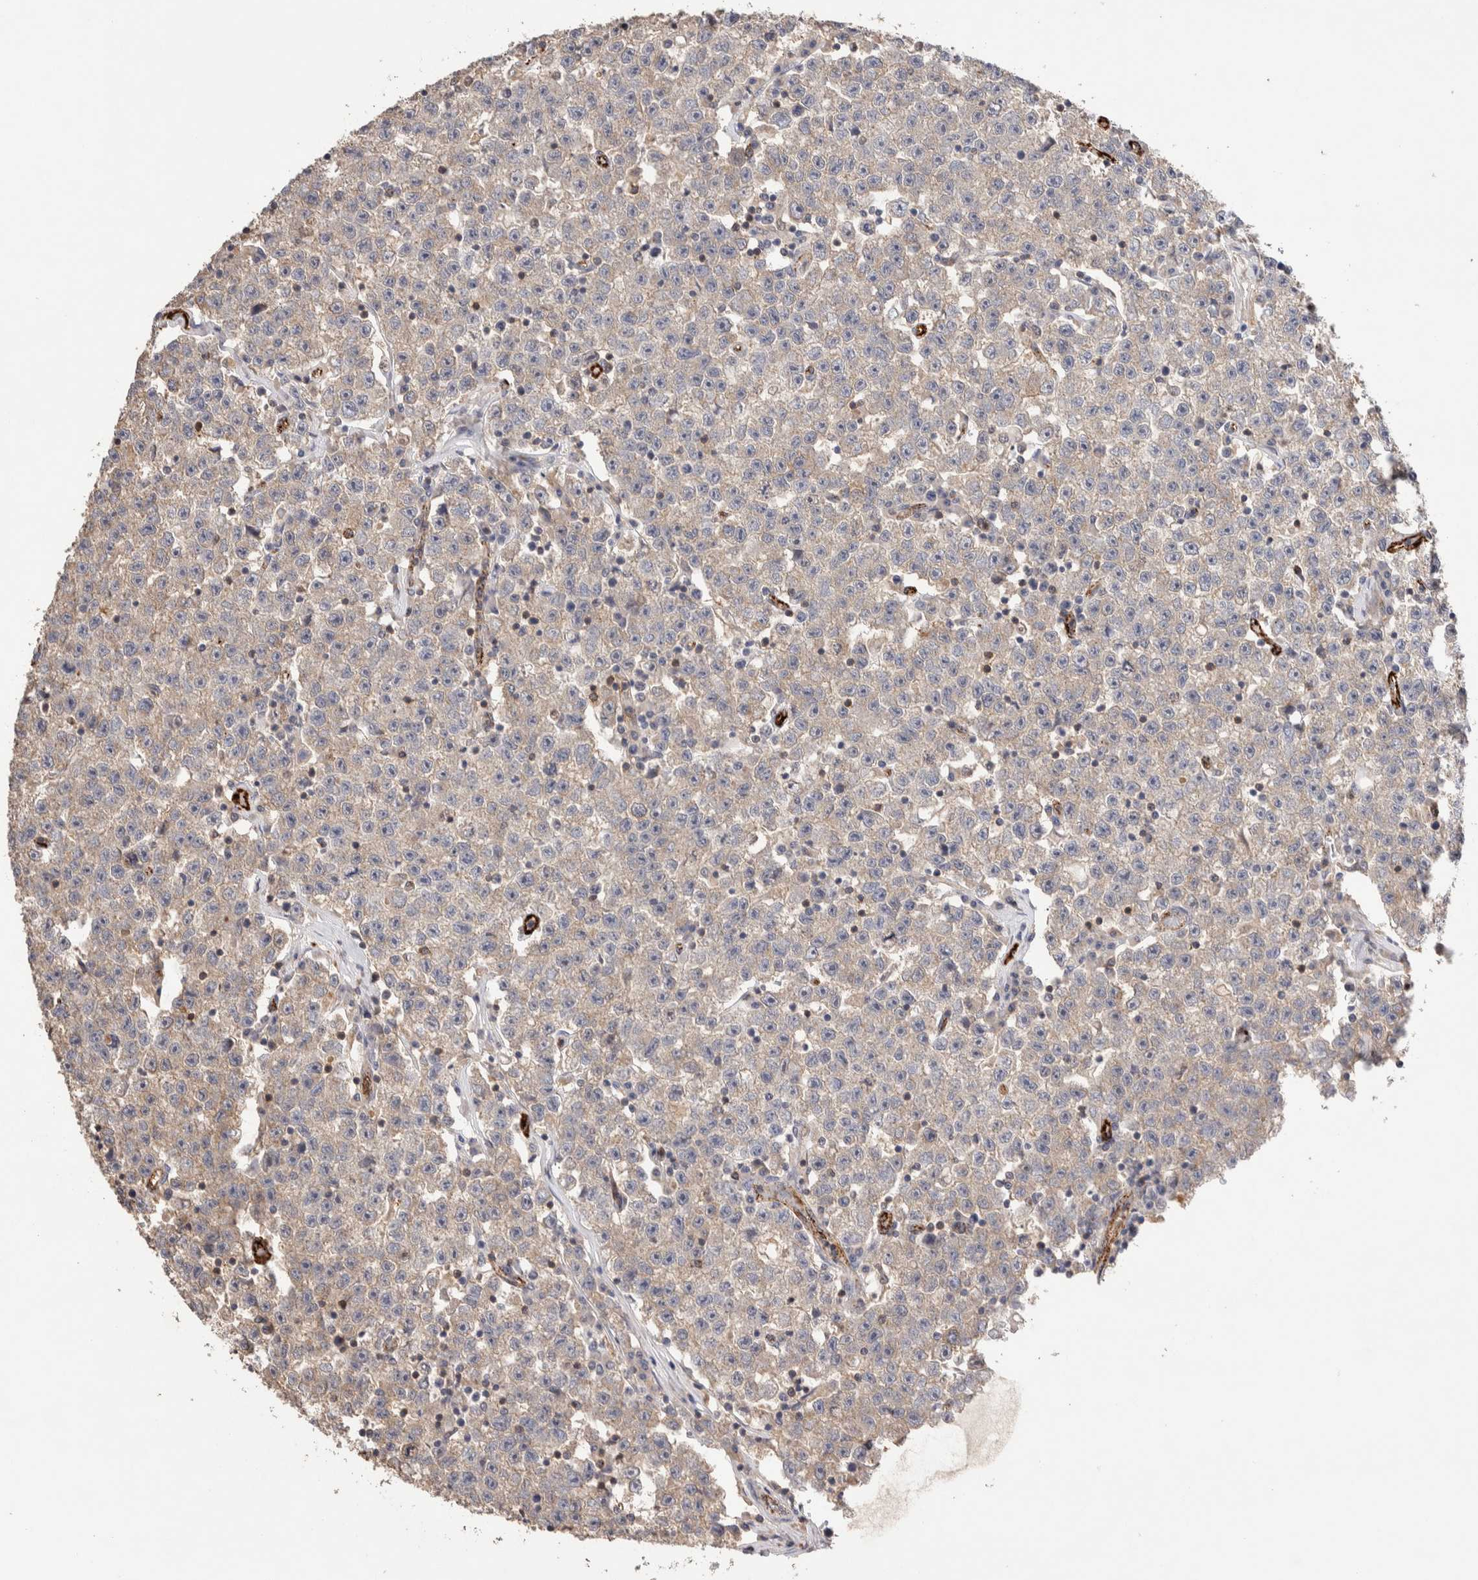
{"staining": {"intensity": "weak", "quantity": "25%-75%", "location": "cytoplasmic/membranous"}, "tissue": "testis cancer", "cell_type": "Tumor cells", "image_type": "cancer", "snomed": [{"axis": "morphology", "description": "Seminoma, NOS"}, {"axis": "topography", "description": "Testis"}], "caption": "Immunohistochemical staining of human testis seminoma demonstrates weak cytoplasmic/membranous protein expression in approximately 25%-75% of tumor cells. (IHC, brightfield microscopy, high magnification).", "gene": "NSMAF", "patient": {"sex": "male", "age": 22}}